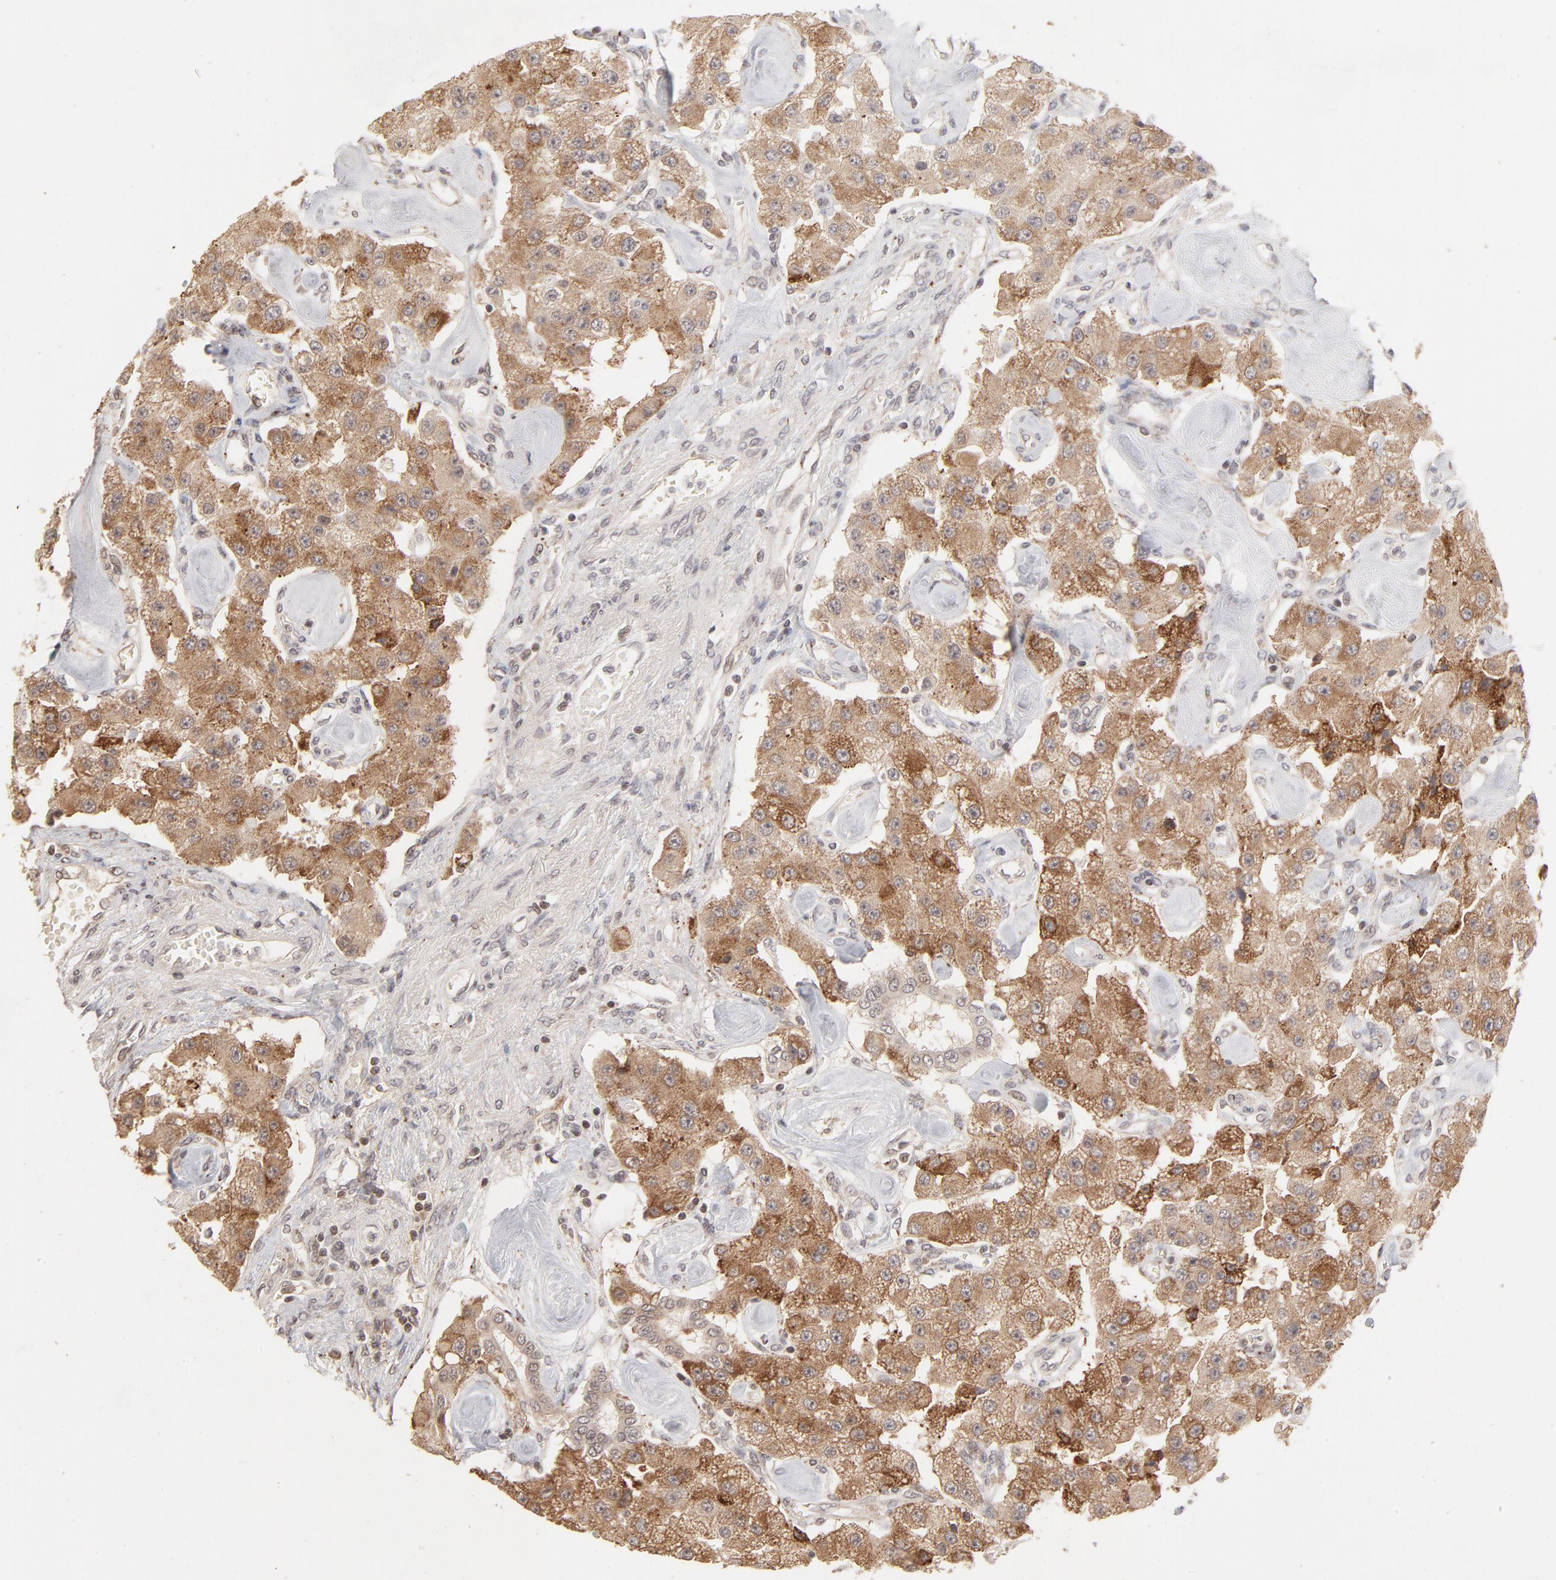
{"staining": {"intensity": "moderate", "quantity": ">75%", "location": "cytoplasmic/membranous"}, "tissue": "carcinoid", "cell_type": "Tumor cells", "image_type": "cancer", "snomed": [{"axis": "morphology", "description": "Carcinoid, malignant, NOS"}, {"axis": "topography", "description": "Pancreas"}], "caption": "Immunohistochemical staining of malignant carcinoid reveals medium levels of moderate cytoplasmic/membranous protein positivity in about >75% of tumor cells.", "gene": "ARIH1", "patient": {"sex": "male", "age": 41}}